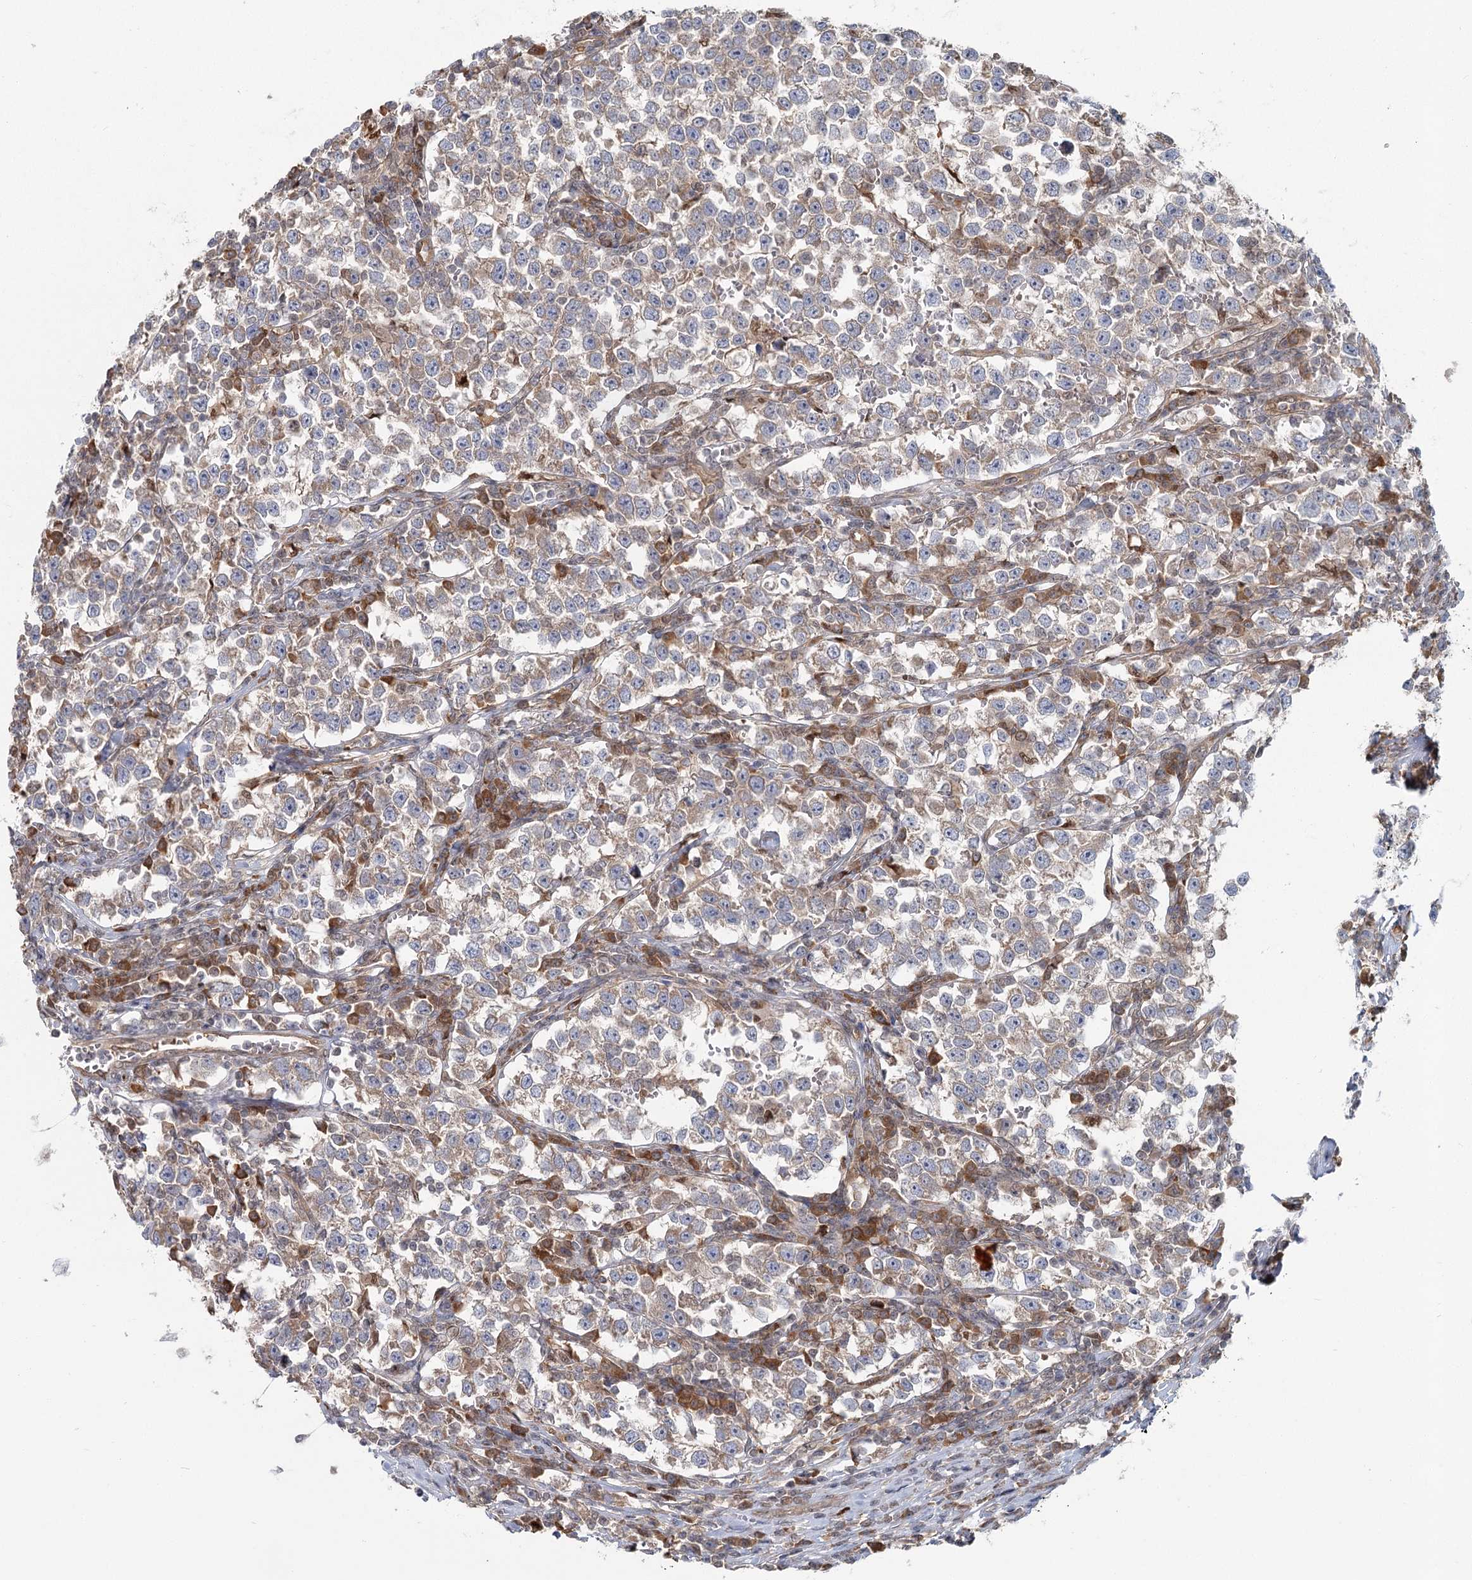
{"staining": {"intensity": "weak", "quantity": ">75%", "location": "cytoplasmic/membranous"}, "tissue": "testis cancer", "cell_type": "Tumor cells", "image_type": "cancer", "snomed": [{"axis": "morphology", "description": "Normal tissue, NOS"}, {"axis": "morphology", "description": "Seminoma, NOS"}, {"axis": "topography", "description": "Testis"}], "caption": "This is a histology image of IHC staining of testis cancer (seminoma), which shows weak staining in the cytoplasmic/membranous of tumor cells.", "gene": "THNSL1", "patient": {"sex": "male", "age": 43}}